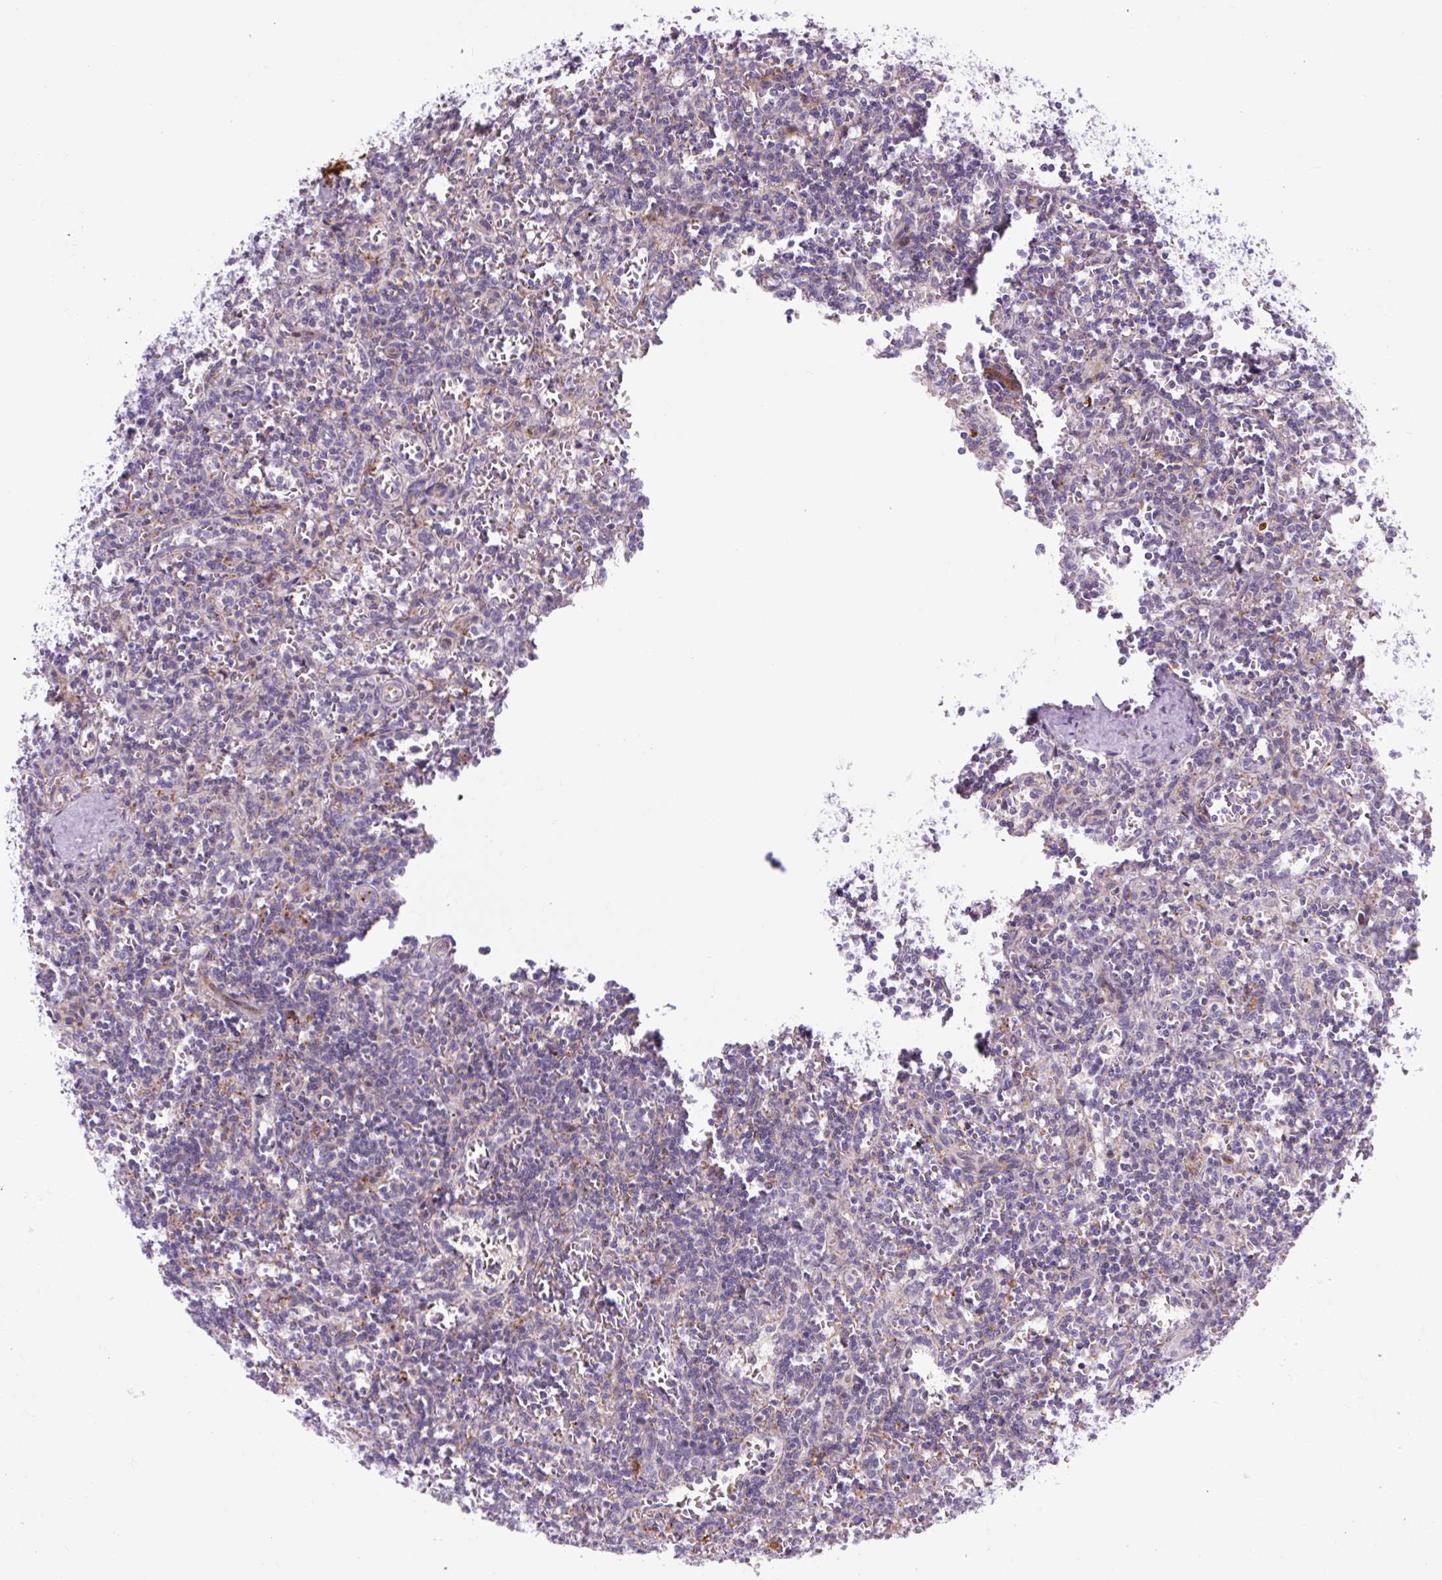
{"staining": {"intensity": "negative", "quantity": "none", "location": "none"}, "tissue": "lymphoma", "cell_type": "Tumor cells", "image_type": "cancer", "snomed": [{"axis": "morphology", "description": "Malignant lymphoma, non-Hodgkin's type, Low grade"}, {"axis": "topography", "description": "Spleen"}], "caption": "Tumor cells are negative for brown protein staining in lymphoma.", "gene": "ZNF35", "patient": {"sex": "male", "age": 73}}